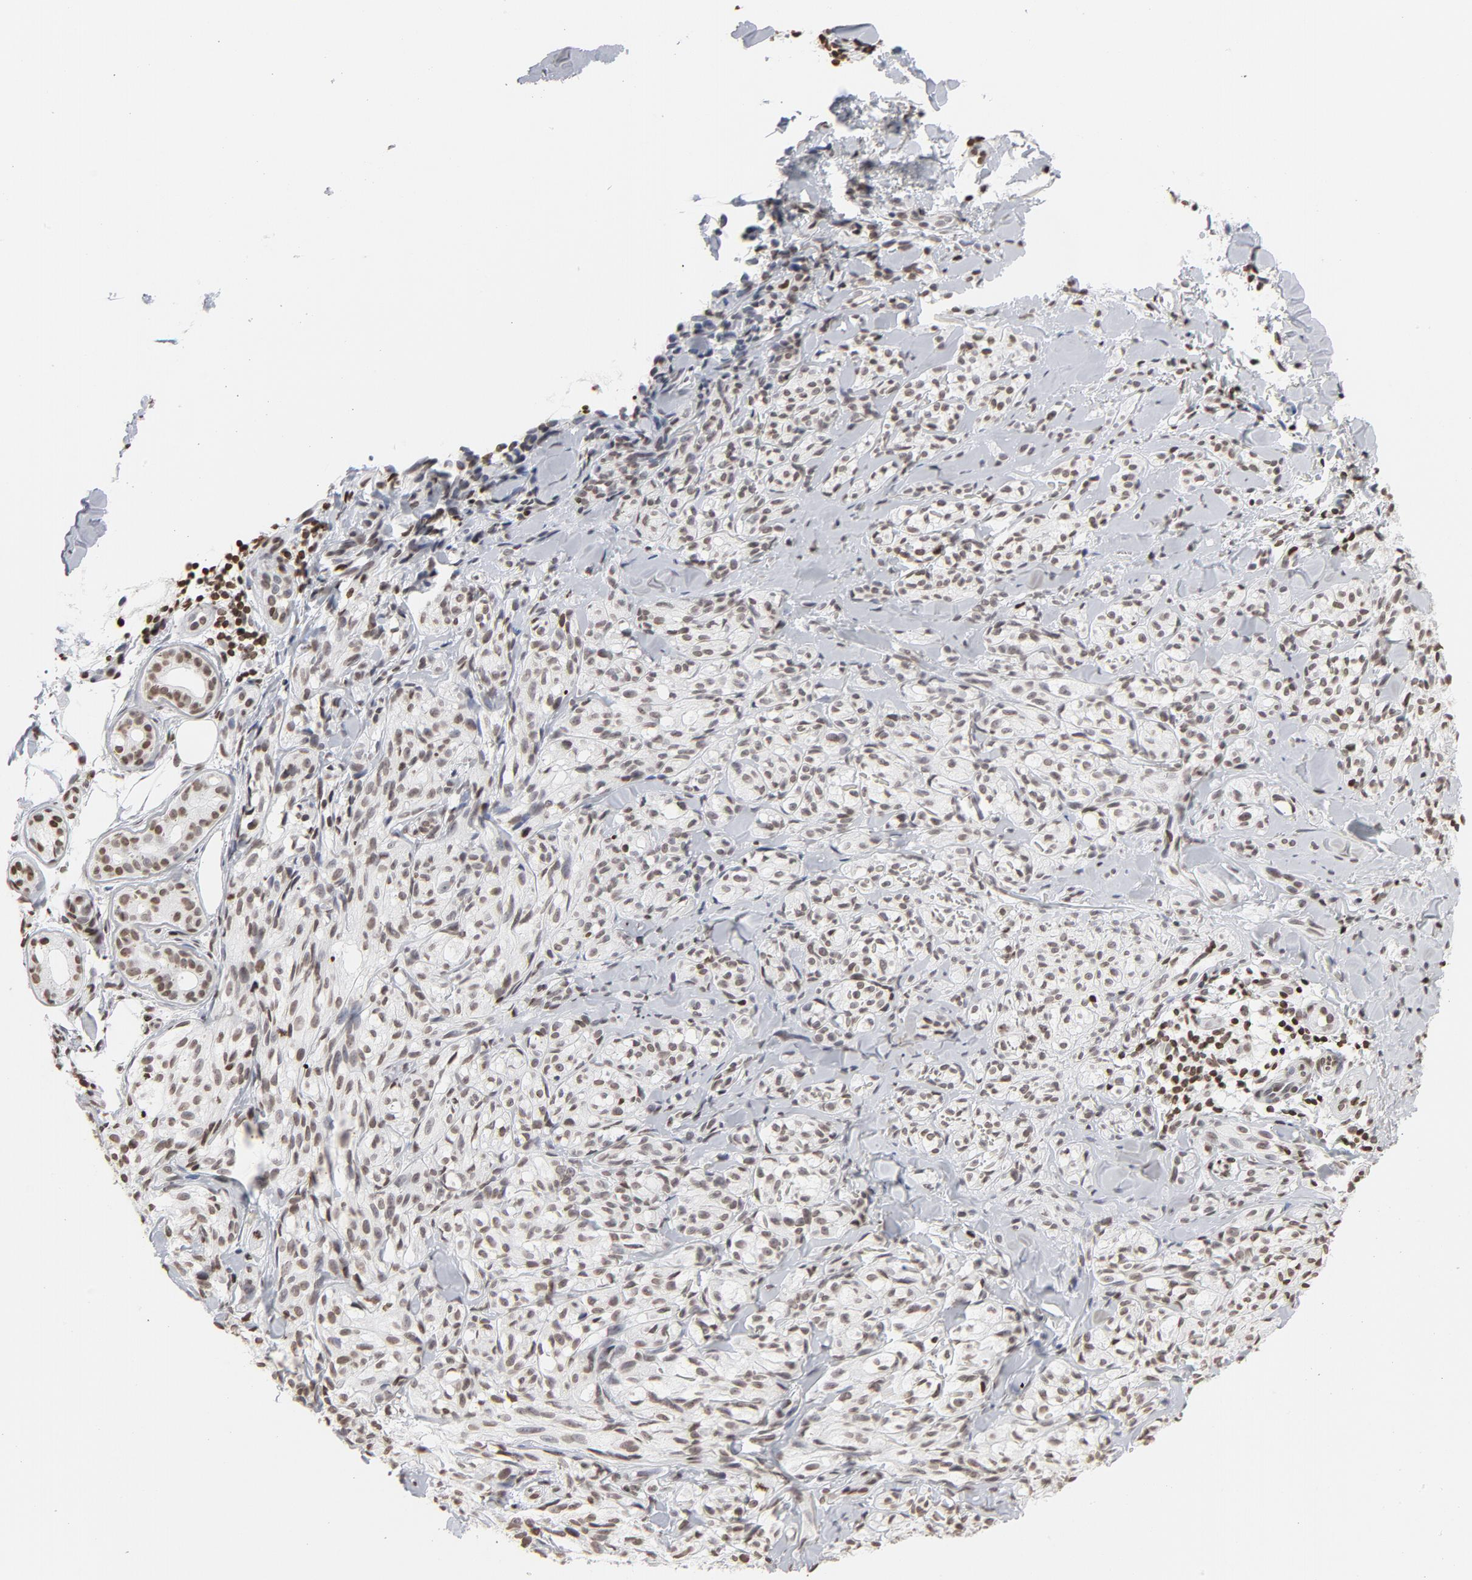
{"staining": {"intensity": "weak", "quantity": ">75%", "location": "nuclear"}, "tissue": "melanoma", "cell_type": "Tumor cells", "image_type": "cancer", "snomed": [{"axis": "morphology", "description": "Malignant melanoma, Metastatic site"}, {"axis": "topography", "description": "Skin"}], "caption": "Malignant melanoma (metastatic site) tissue reveals weak nuclear expression in approximately >75% of tumor cells, visualized by immunohistochemistry.", "gene": "H2AC12", "patient": {"sex": "female", "age": 66}}